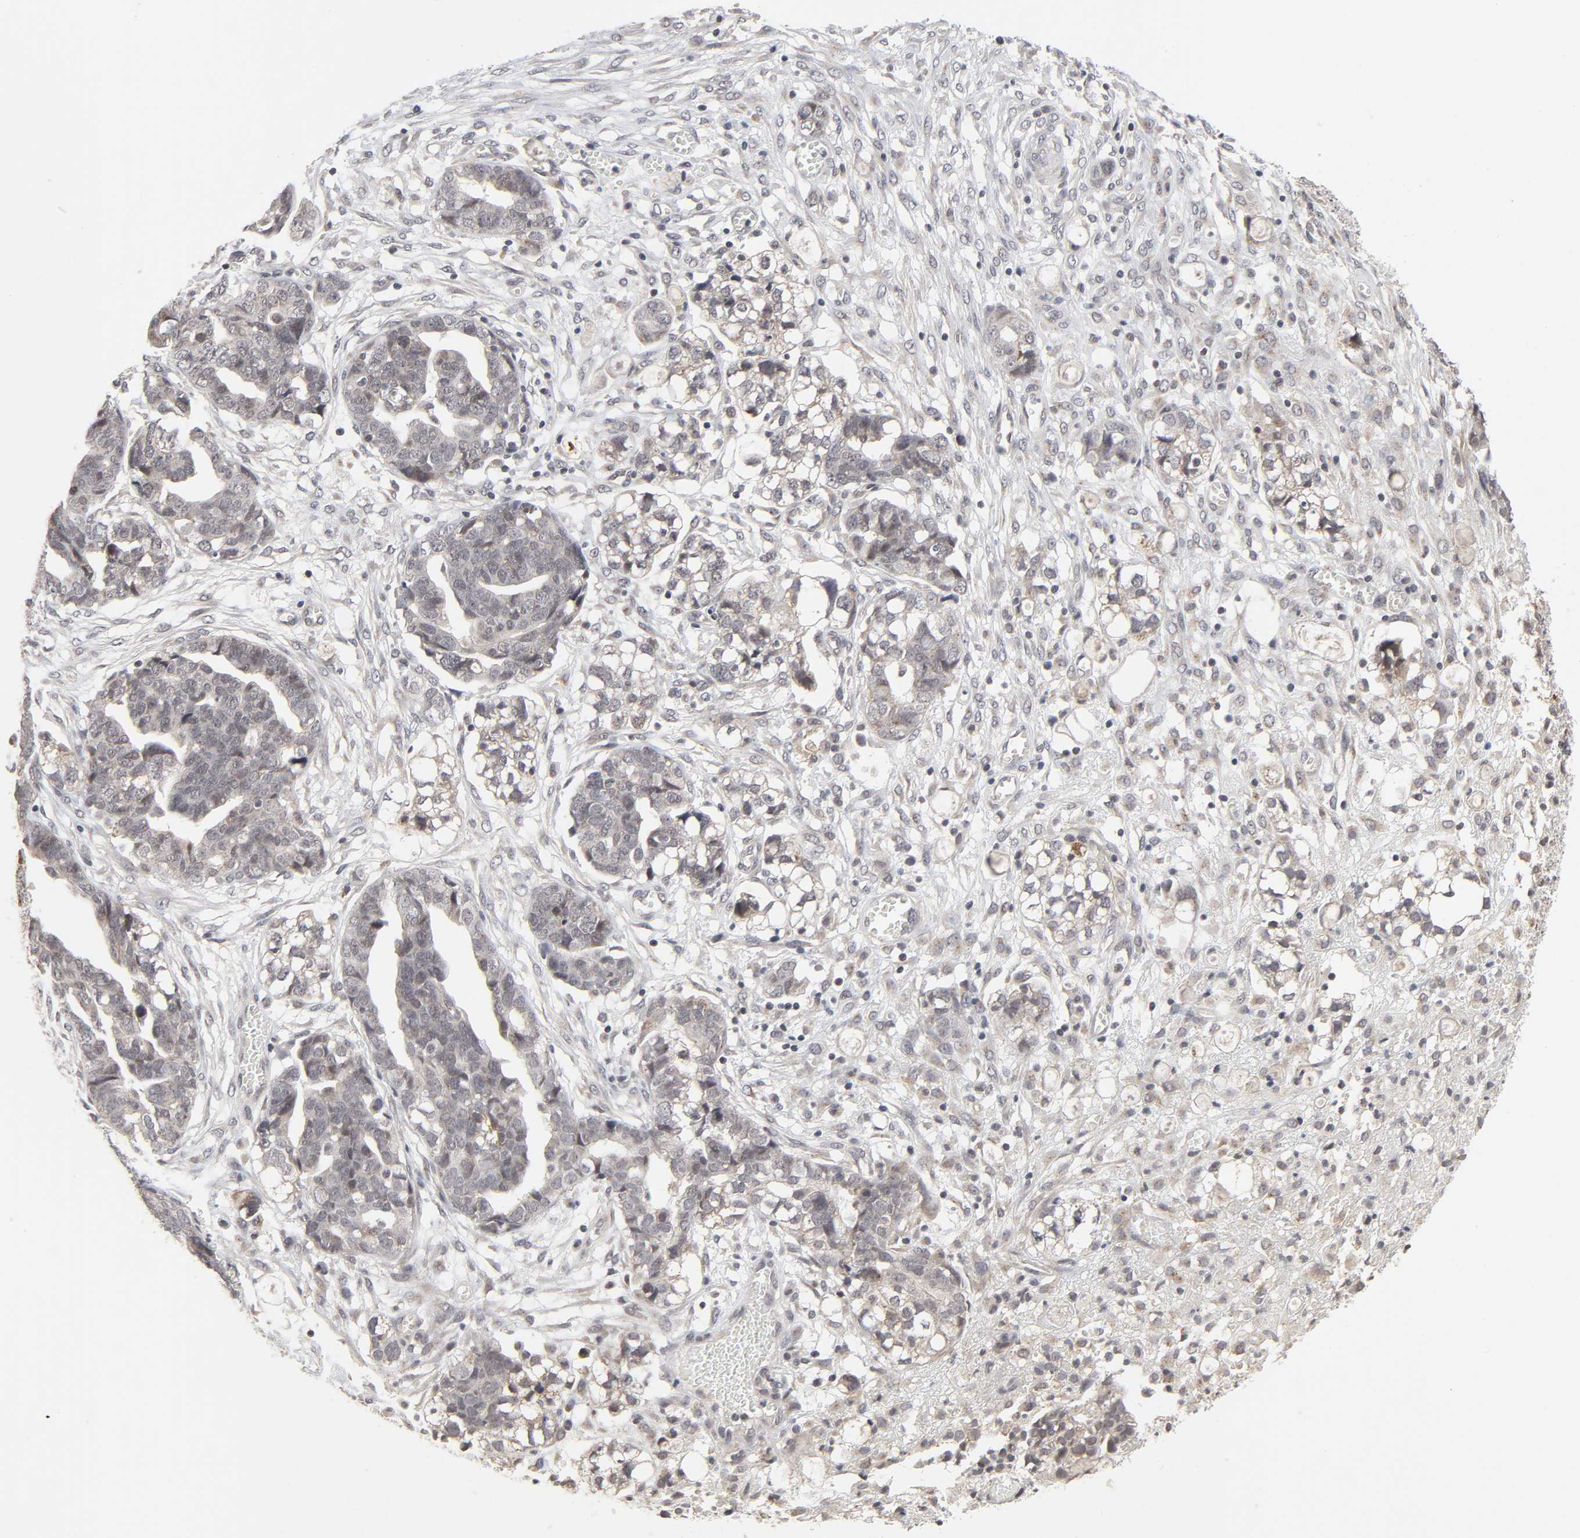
{"staining": {"intensity": "weak", "quantity": "25%-75%", "location": "cytoplasmic/membranous"}, "tissue": "ovarian cancer", "cell_type": "Tumor cells", "image_type": "cancer", "snomed": [{"axis": "morphology", "description": "Normal tissue, NOS"}, {"axis": "morphology", "description": "Cystadenocarcinoma, serous, NOS"}, {"axis": "topography", "description": "Fallopian tube"}, {"axis": "topography", "description": "Ovary"}], "caption": "Ovarian serous cystadenocarcinoma was stained to show a protein in brown. There is low levels of weak cytoplasmic/membranous positivity in approximately 25%-75% of tumor cells. The staining was performed using DAB (3,3'-diaminobenzidine), with brown indicating positive protein expression. Nuclei are stained blue with hematoxylin.", "gene": "AUH", "patient": {"sex": "female", "age": 56}}